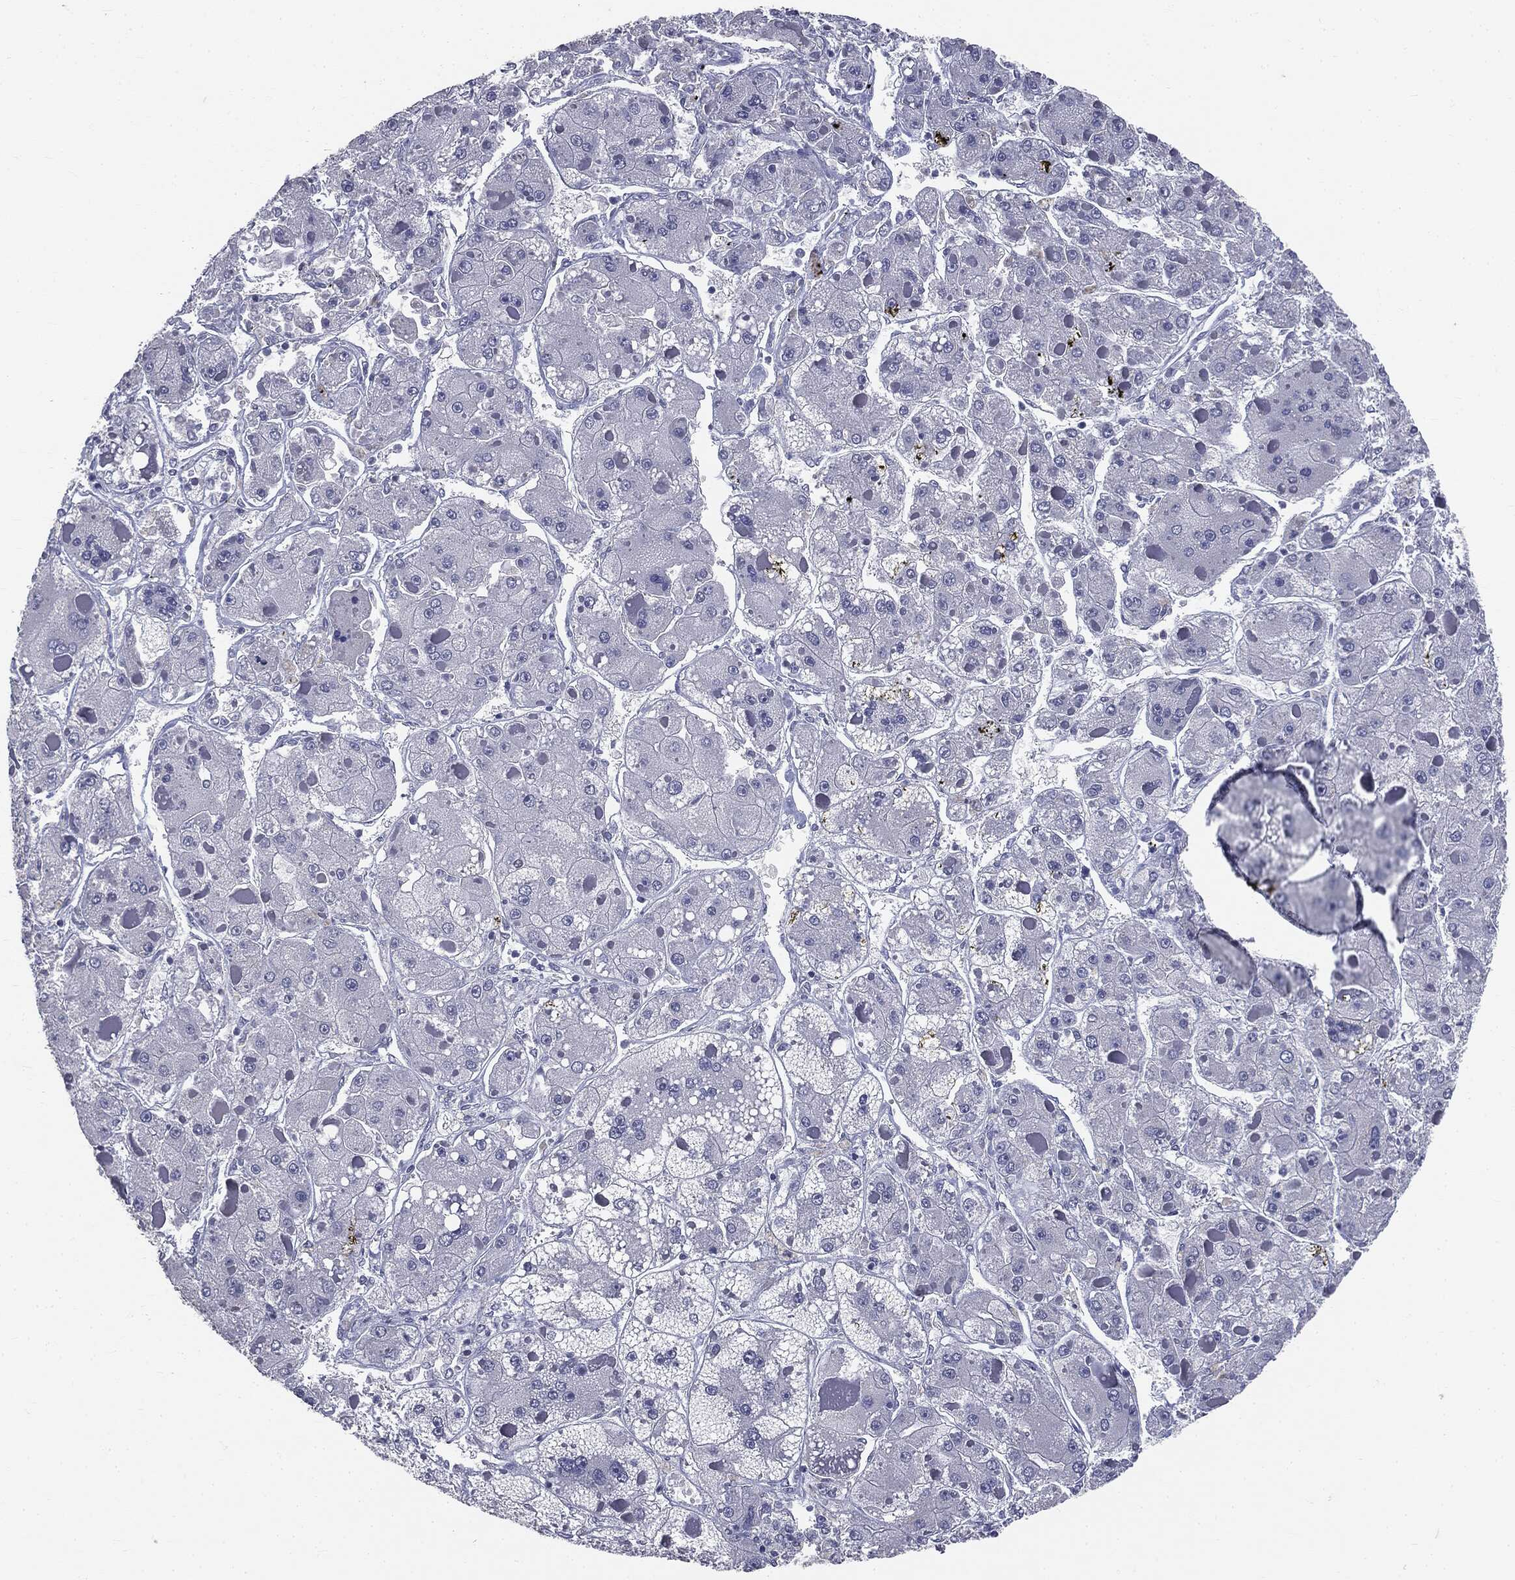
{"staining": {"intensity": "negative", "quantity": "none", "location": "none"}, "tissue": "liver cancer", "cell_type": "Tumor cells", "image_type": "cancer", "snomed": [{"axis": "morphology", "description": "Carcinoma, Hepatocellular, NOS"}, {"axis": "topography", "description": "Liver"}], "caption": "Immunohistochemical staining of liver cancer demonstrates no significant staining in tumor cells.", "gene": "AFP", "patient": {"sex": "female", "age": 73}}